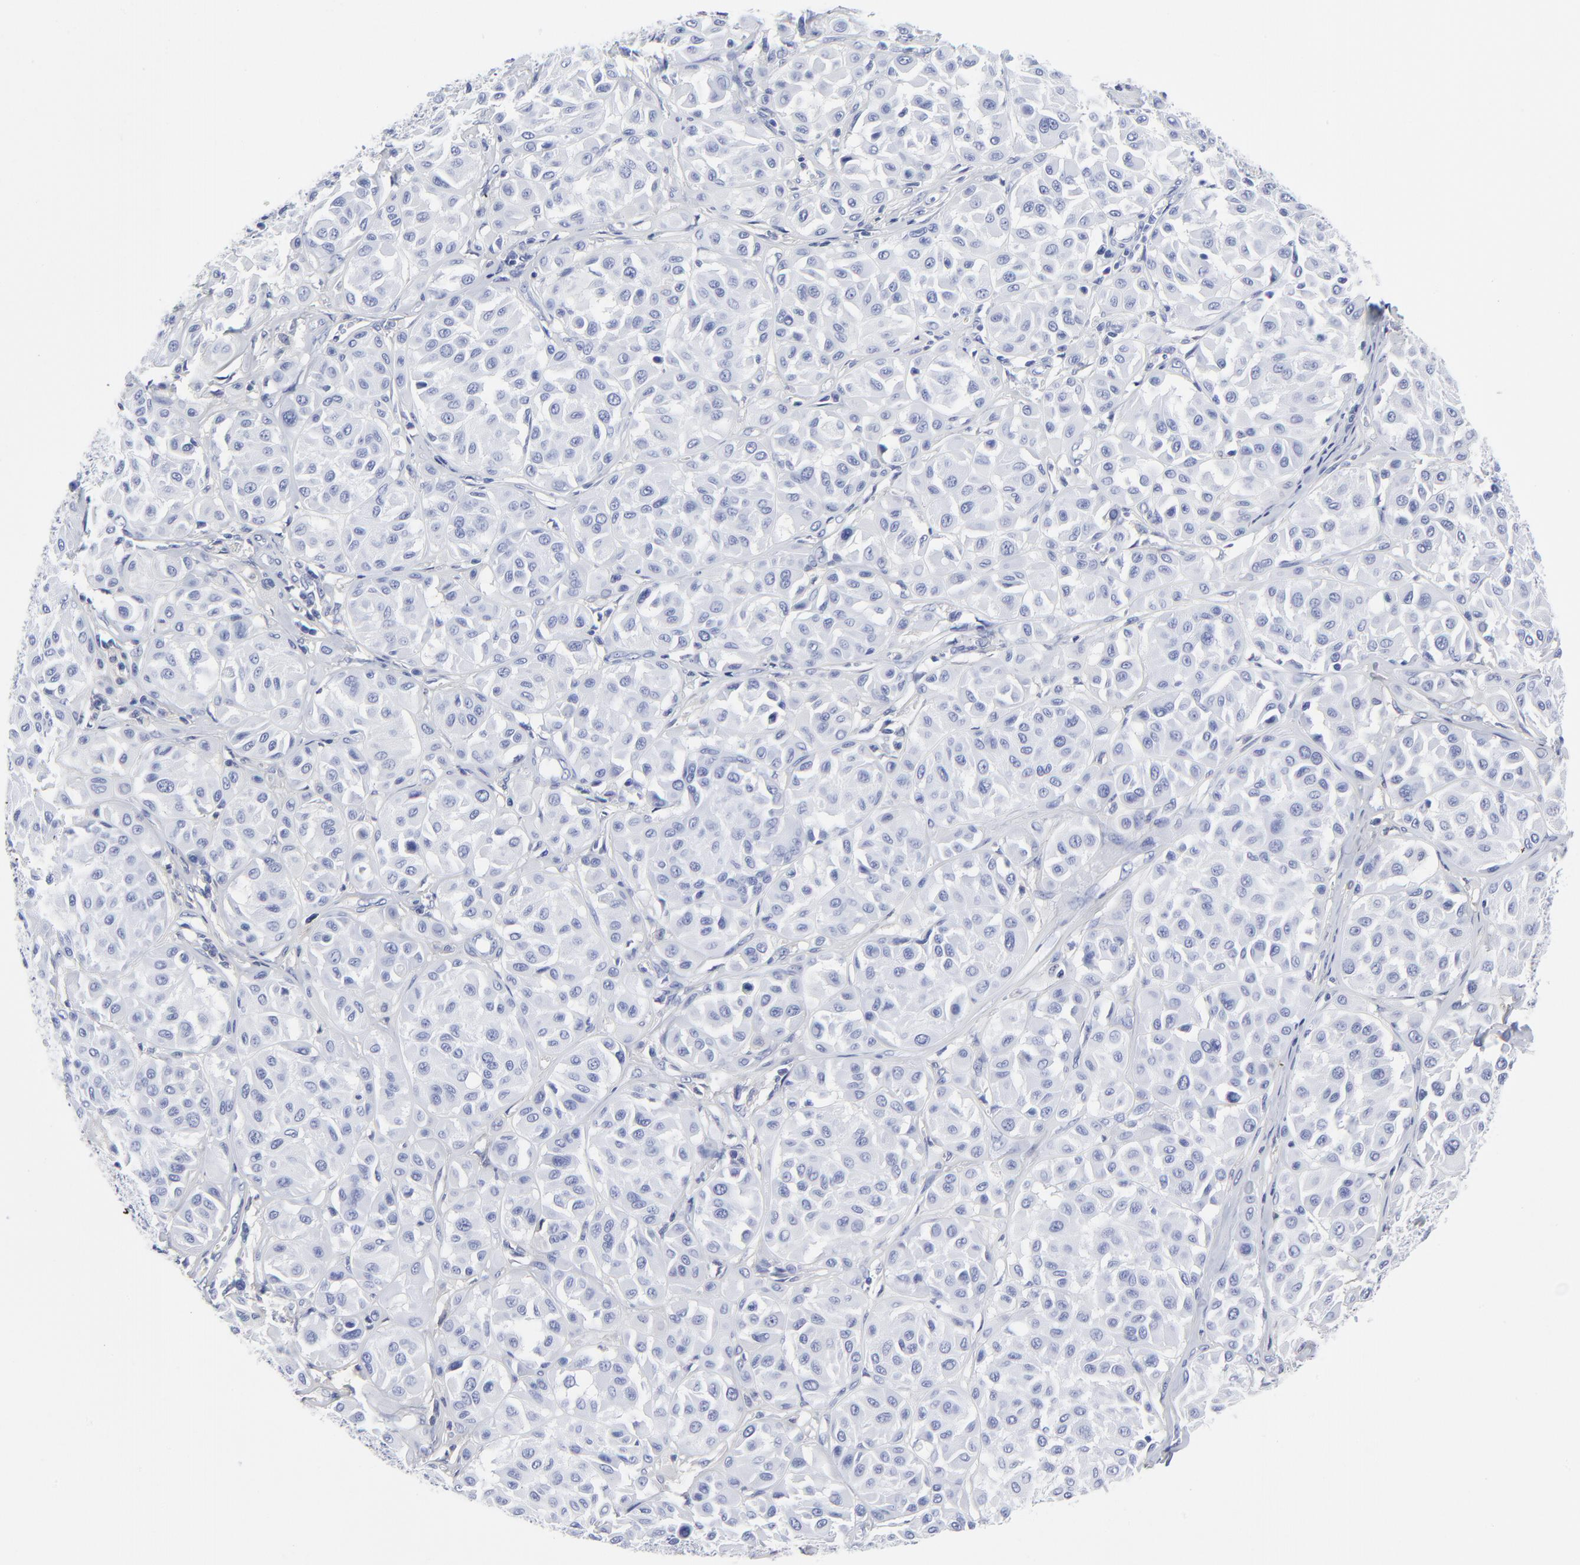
{"staining": {"intensity": "negative", "quantity": "none", "location": "none"}, "tissue": "melanoma", "cell_type": "Tumor cells", "image_type": "cancer", "snomed": [{"axis": "morphology", "description": "Malignant melanoma, Metastatic site"}, {"axis": "topography", "description": "Soft tissue"}], "caption": "A micrograph of malignant melanoma (metastatic site) stained for a protein shows no brown staining in tumor cells.", "gene": "DCN", "patient": {"sex": "male", "age": 41}}